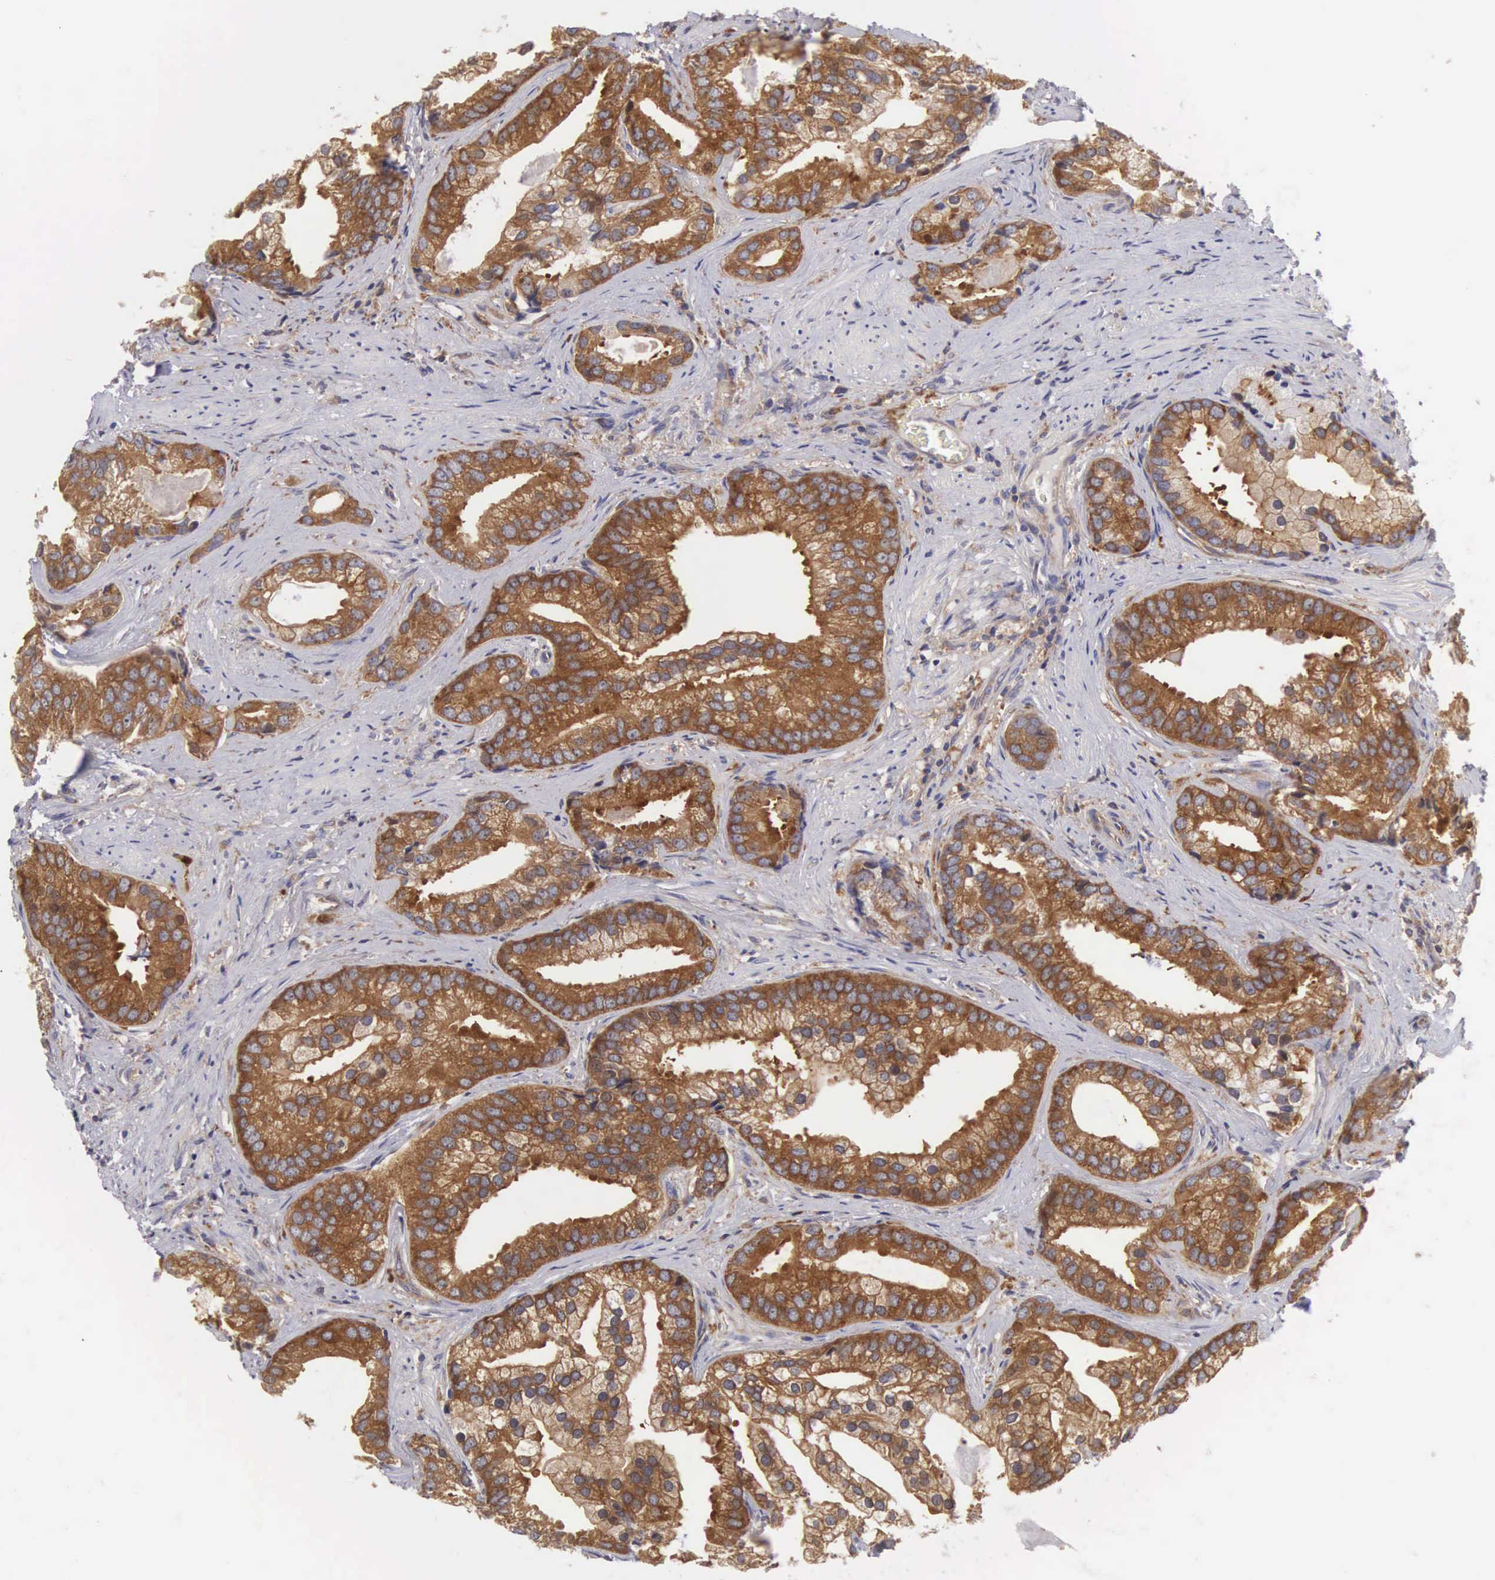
{"staining": {"intensity": "moderate", "quantity": ">75%", "location": "cytoplasmic/membranous"}, "tissue": "prostate cancer", "cell_type": "Tumor cells", "image_type": "cancer", "snomed": [{"axis": "morphology", "description": "Adenocarcinoma, Low grade"}, {"axis": "topography", "description": "Prostate"}], "caption": "A high-resolution photomicrograph shows immunohistochemistry (IHC) staining of prostate adenocarcinoma (low-grade), which exhibits moderate cytoplasmic/membranous expression in about >75% of tumor cells. (DAB (3,3'-diaminobenzidine) = brown stain, brightfield microscopy at high magnification).", "gene": "GRIPAP1", "patient": {"sex": "male", "age": 71}}